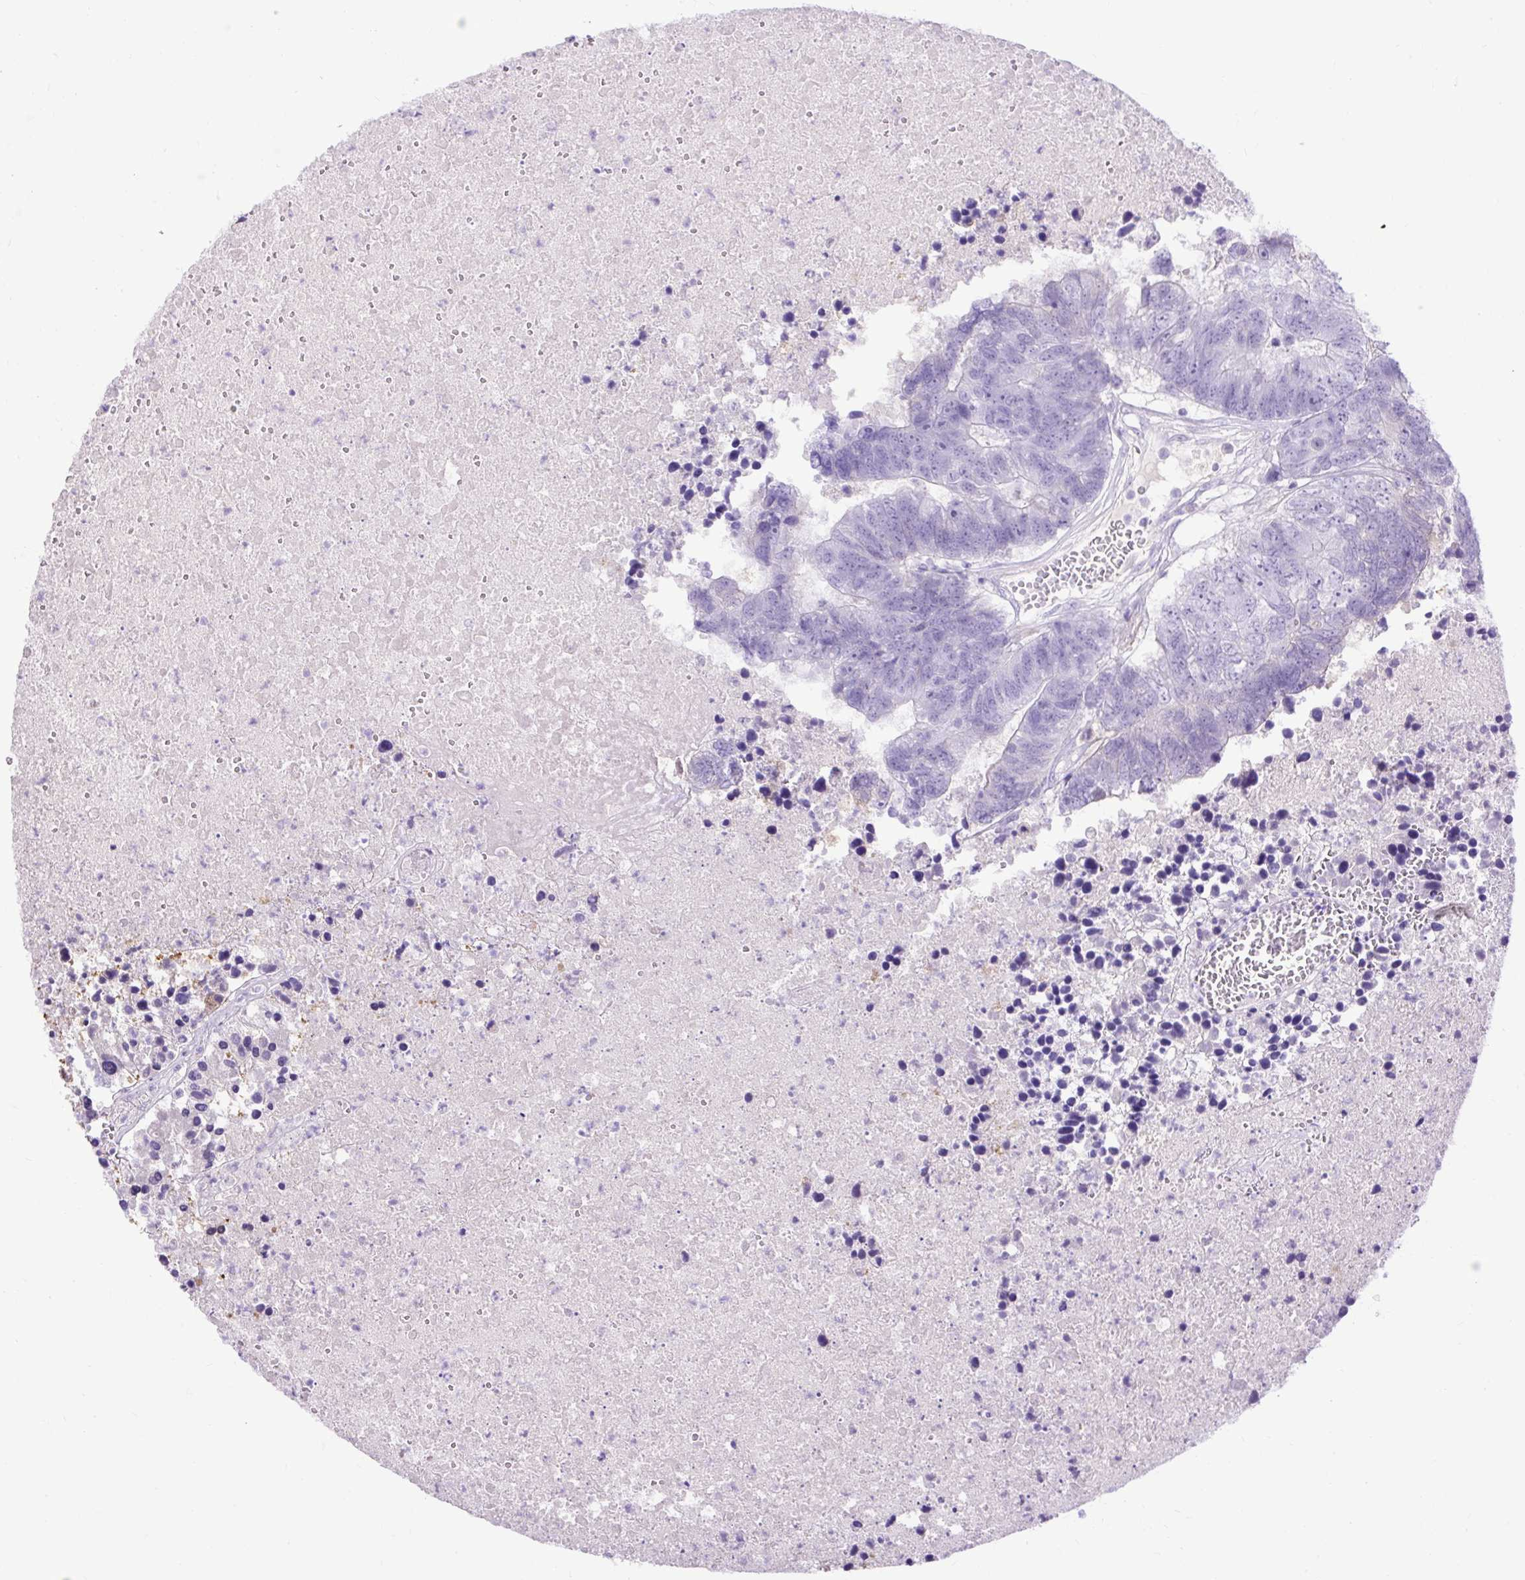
{"staining": {"intensity": "negative", "quantity": "none", "location": "none"}, "tissue": "colorectal cancer", "cell_type": "Tumor cells", "image_type": "cancer", "snomed": [{"axis": "morphology", "description": "Adenocarcinoma, NOS"}, {"axis": "topography", "description": "Colon"}], "caption": "The photomicrograph demonstrates no significant staining in tumor cells of colorectal cancer.", "gene": "SPTBN5", "patient": {"sex": "female", "age": 48}}